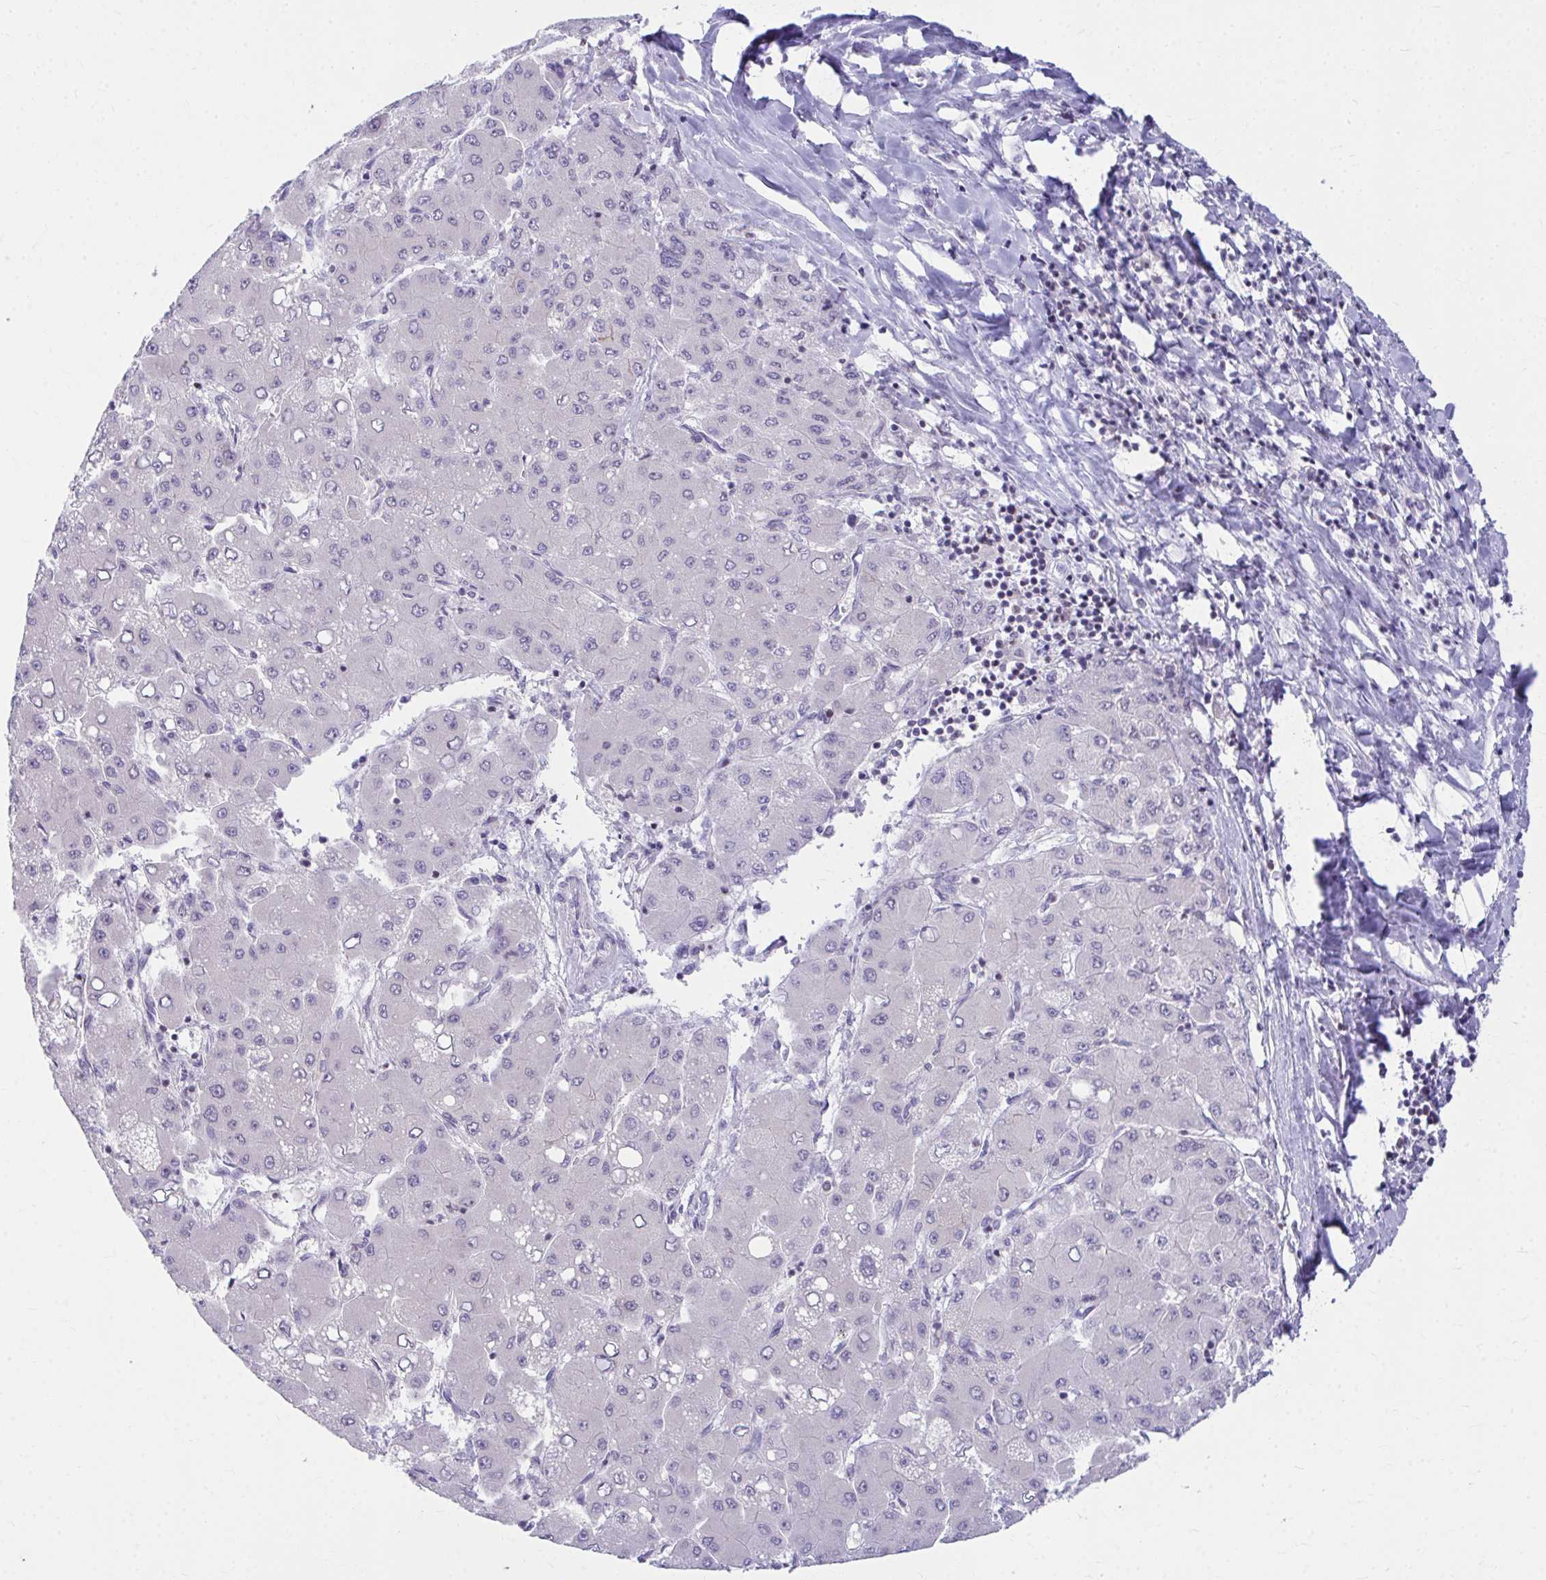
{"staining": {"intensity": "negative", "quantity": "none", "location": "none"}, "tissue": "liver cancer", "cell_type": "Tumor cells", "image_type": "cancer", "snomed": [{"axis": "morphology", "description": "Carcinoma, Hepatocellular, NOS"}, {"axis": "topography", "description": "Liver"}], "caption": "An IHC photomicrograph of hepatocellular carcinoma (liver) is shown. There is no staining in tumor cells of hepatocellular carcinoma (liver).", "gene": "OR7A5", "patient": {"sex": "male", "age": 40}}